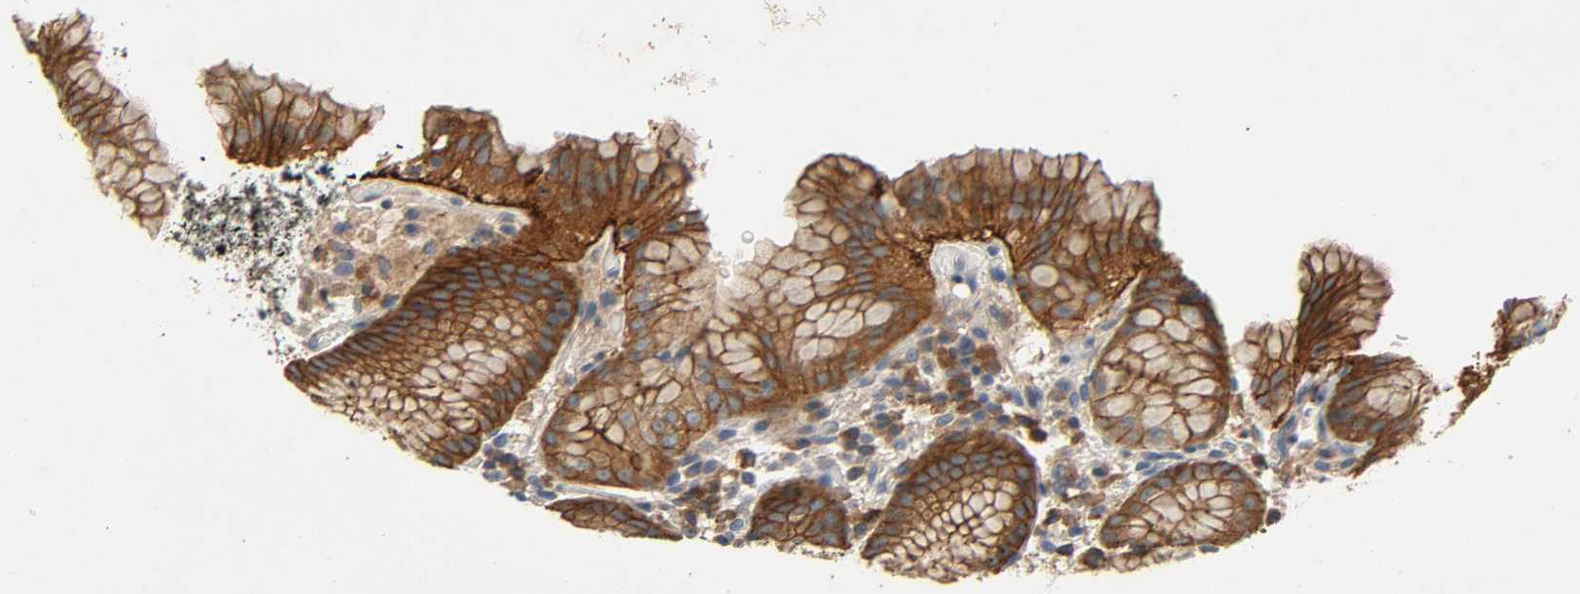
{"staining": {"intensity": "strong", "quantity": ">75%", "location": "cytoplasmic/membranous"}, "tissue": "stomach", "cell_type": "Glandular cells", "image_type": "normal", "snomed": [{"axis": "morphology", "description": "Normal tissue, NOS"}, {"axis": "topography", "description": "Stomach"}, {"axis": "topography", "description": "Stomach, lower"}], "caption": "This photomicrograph displays immunohistochemistry (IHC) staining of normal stomach, with high strong cytoplasmic/membranous positivity in about >75% of glandular cells.", "gene": "ARPC1A", "patient": {"sex": "female", "age": 75}}